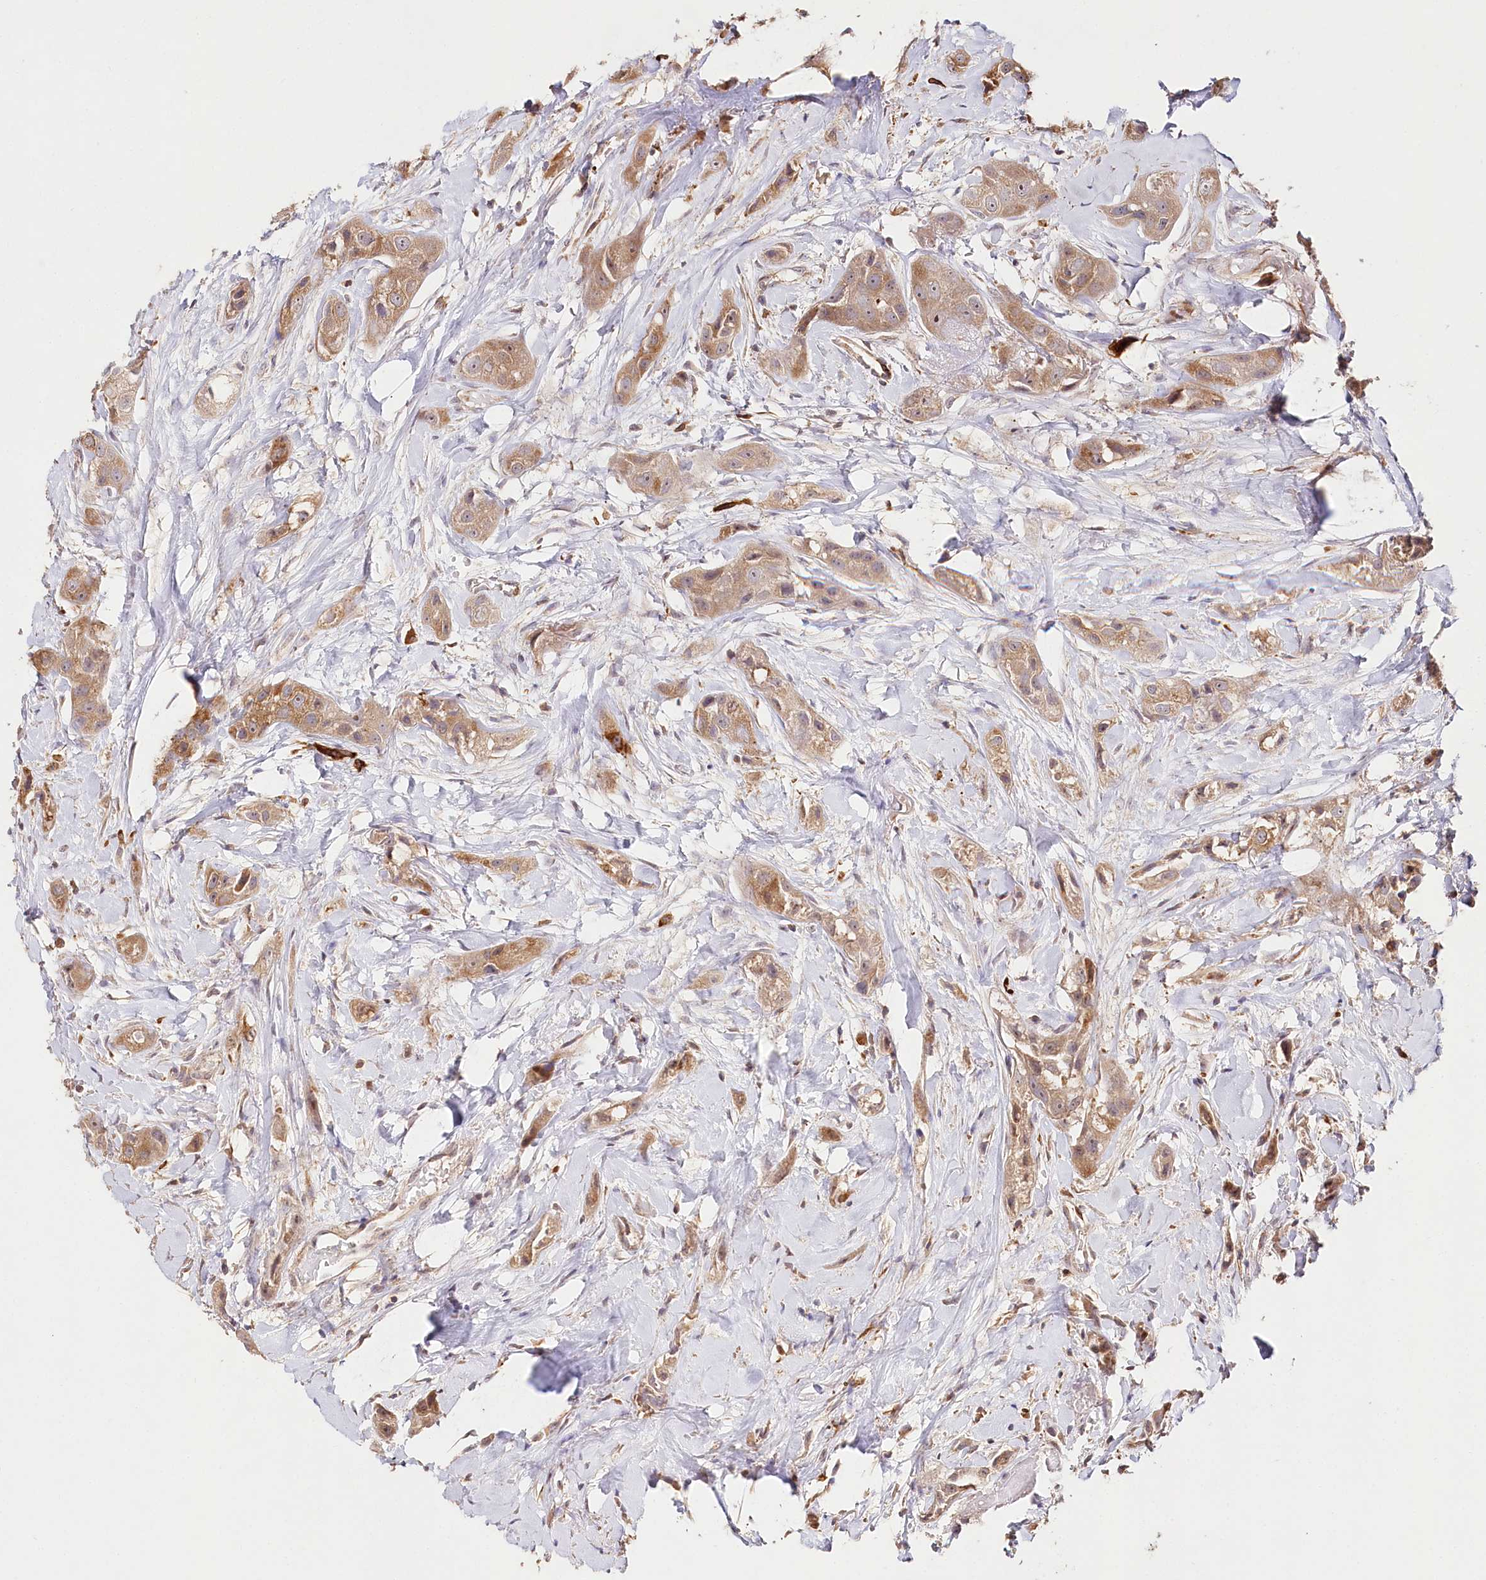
{"staining": {"intensity": "moderate", "quantity": ">75%", "location": "cytoplasmic/membranous,nuclear"}, "tissue": "head and neck cancer", "cell_type": "Tumor cells", "image_type": "cancer", "snomed": [{"axis": "morphology", "description": "Normal tissue, NOS"}, {"axis": "morphology", "description": "Squamous cell carcinoma, NOS"}, {"axis": "topography", "description": "Skeletal muscle"}, {"axis": "topography", "description": "Head-Neck"}], "caption": "Immunohistochemical staining of head and neck cancer (squamous cell carcinoma) exhibits moderate cytoplasmic/membranous and nuclear protein expression in approximately >75% of tumor cells.", "gene": "DMXL1", "patient": {"sex": "male", "age": 51}}